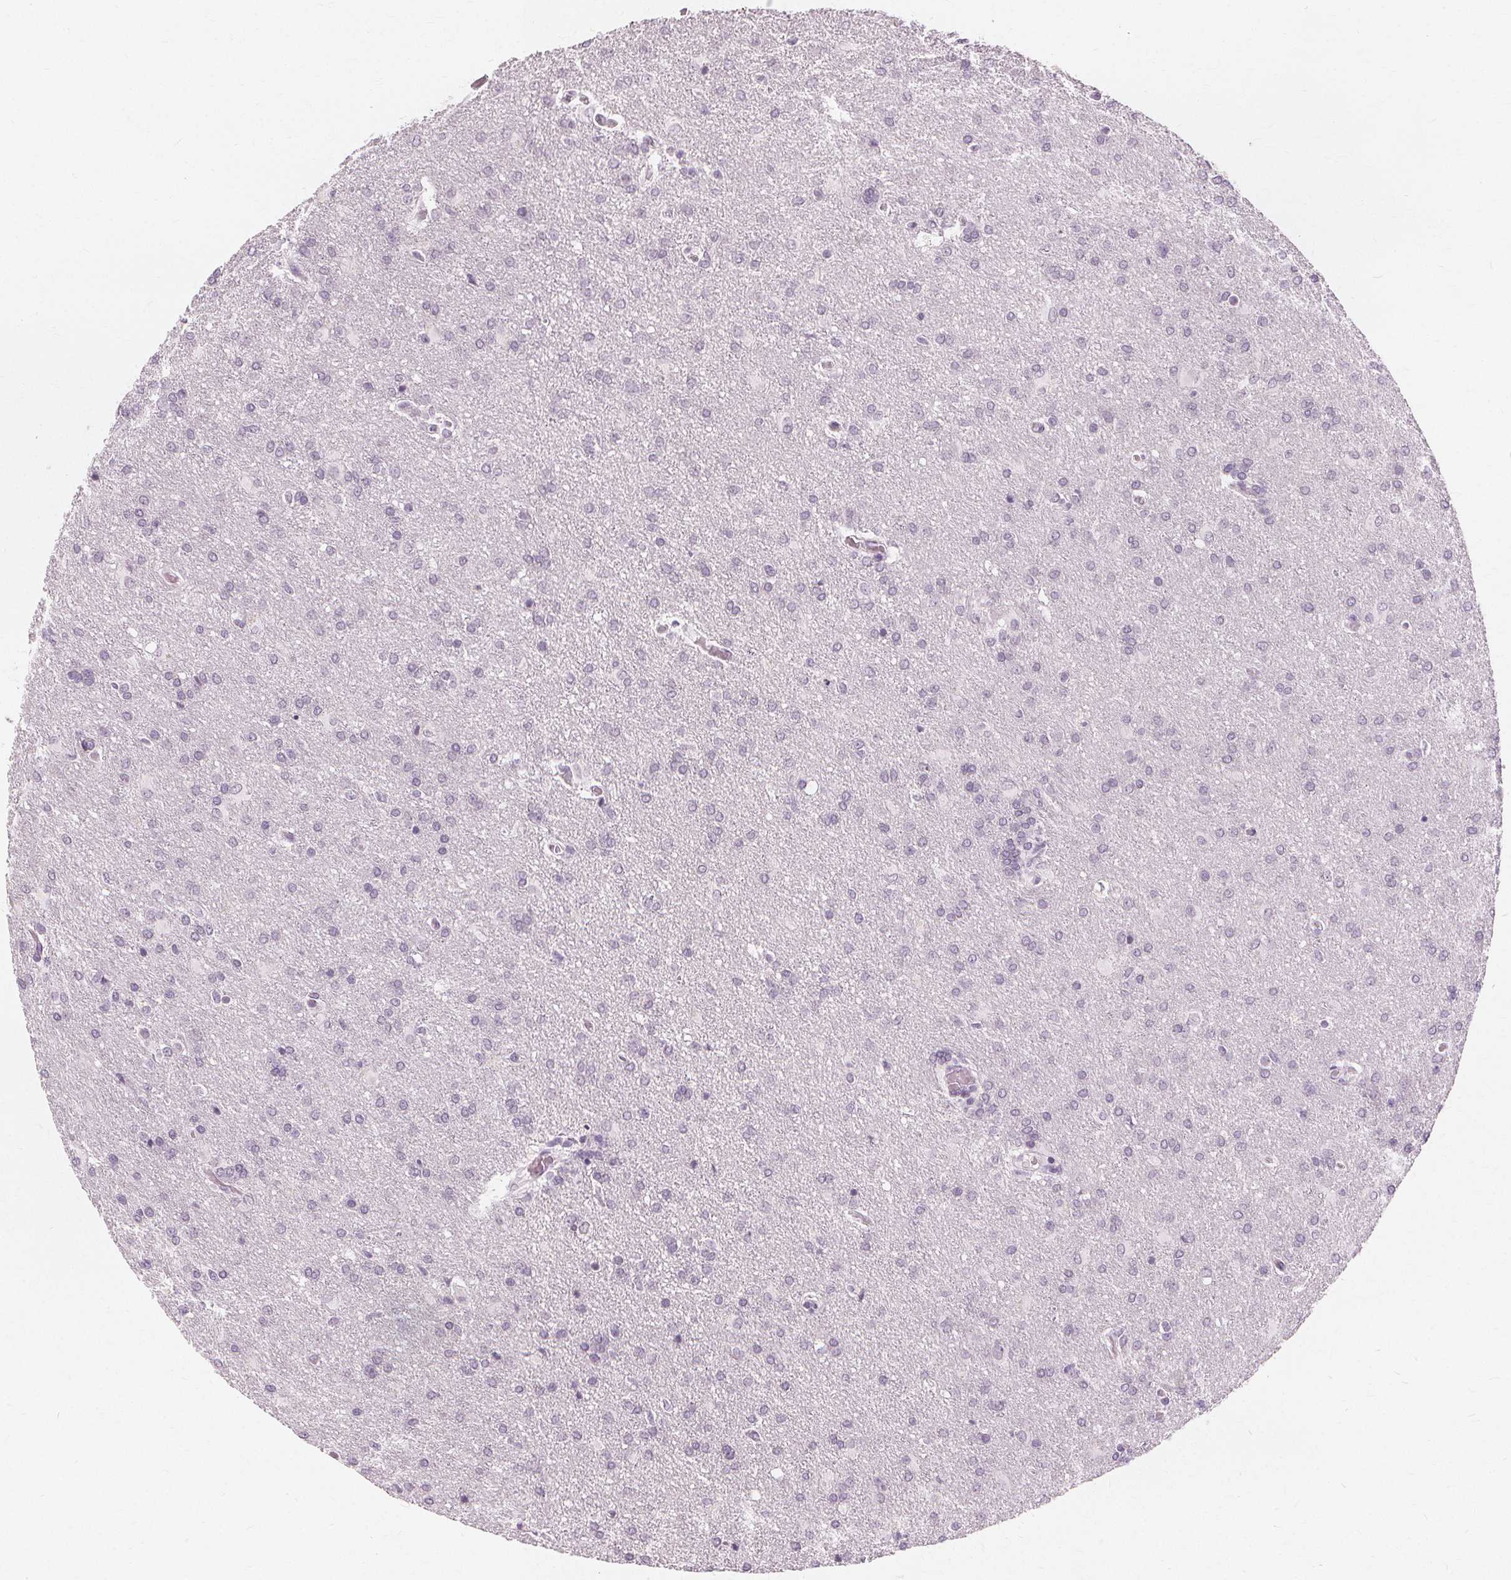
{"staining": {"intensity": "negative", "quantity": "none", "location": "none"}, "tissue": "glioma", "cell_type": "Tumor cells", "image_type": "cancer", "snomed": [{"axis": "morphology", "description": "Glioma, malignant, High grade"}, {"axis": "topography", "description": "Brain"}], "caption": "High power microscopy photomicrograph of an IHC photomicrograph of malignant glioma (high-grade), revealing no significant positivity in tumor cells.", "gene": "NXPE1", "patient": {"sex": "male", "age": 68}}